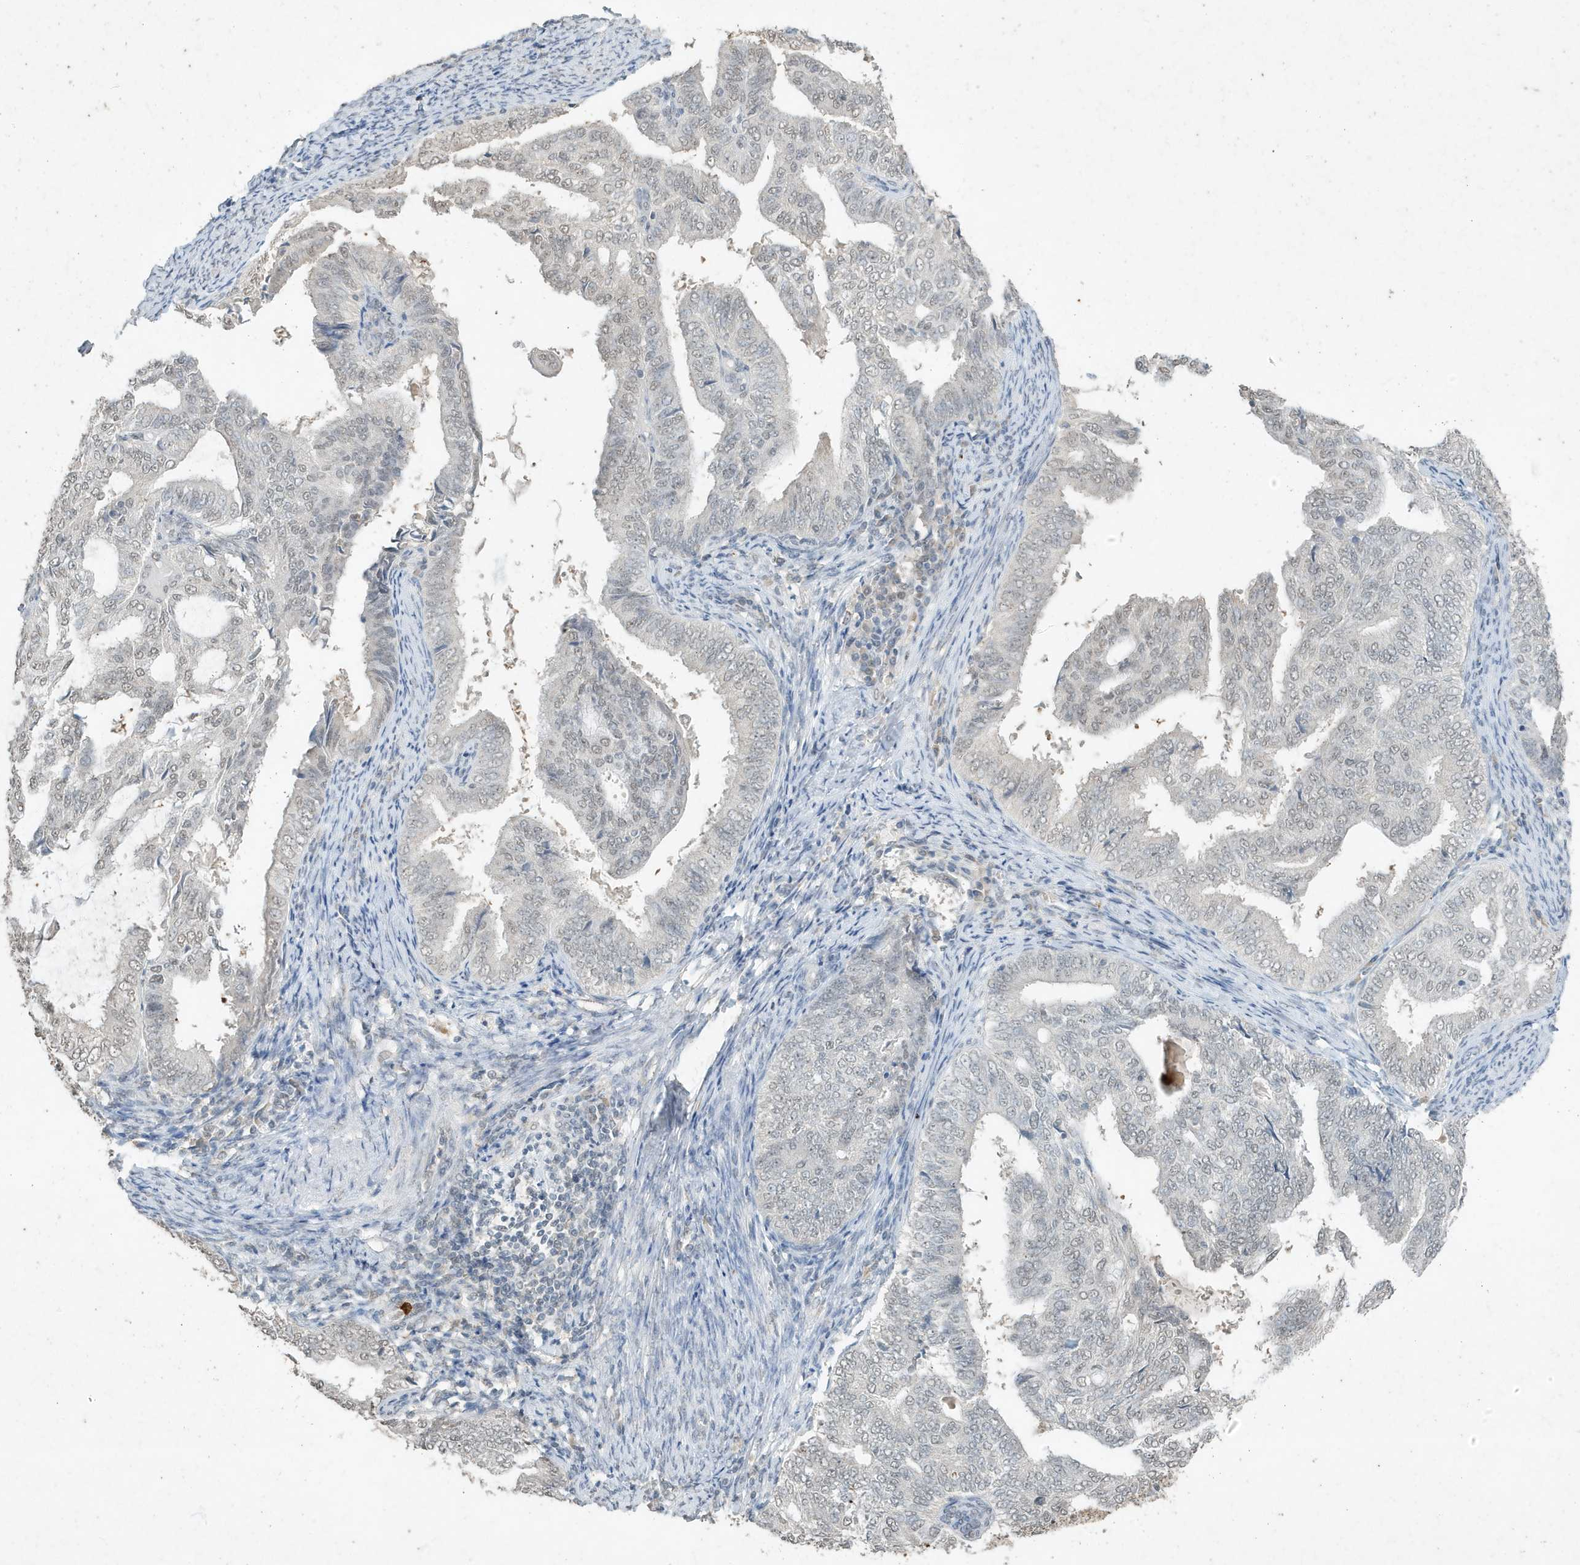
{"staining": {"intensity": "negative", "quantity": "none", "location": "none"}, "tissue": "endometrial cancer", "cell_type": "Tumor cells", "image_type": "cancer", "snomed": [{"axis": "morphology", "description": "Adenocarcinoma, NOS"}, {"axis": "topography", "description": "Endometrium"}], "caption": "The photomicrograph demonstrates no staining of tumor cells in endometrial adenocarcinoma.", "gene": "DEFA1", "patient": {"sex": "female", "age": 58}}